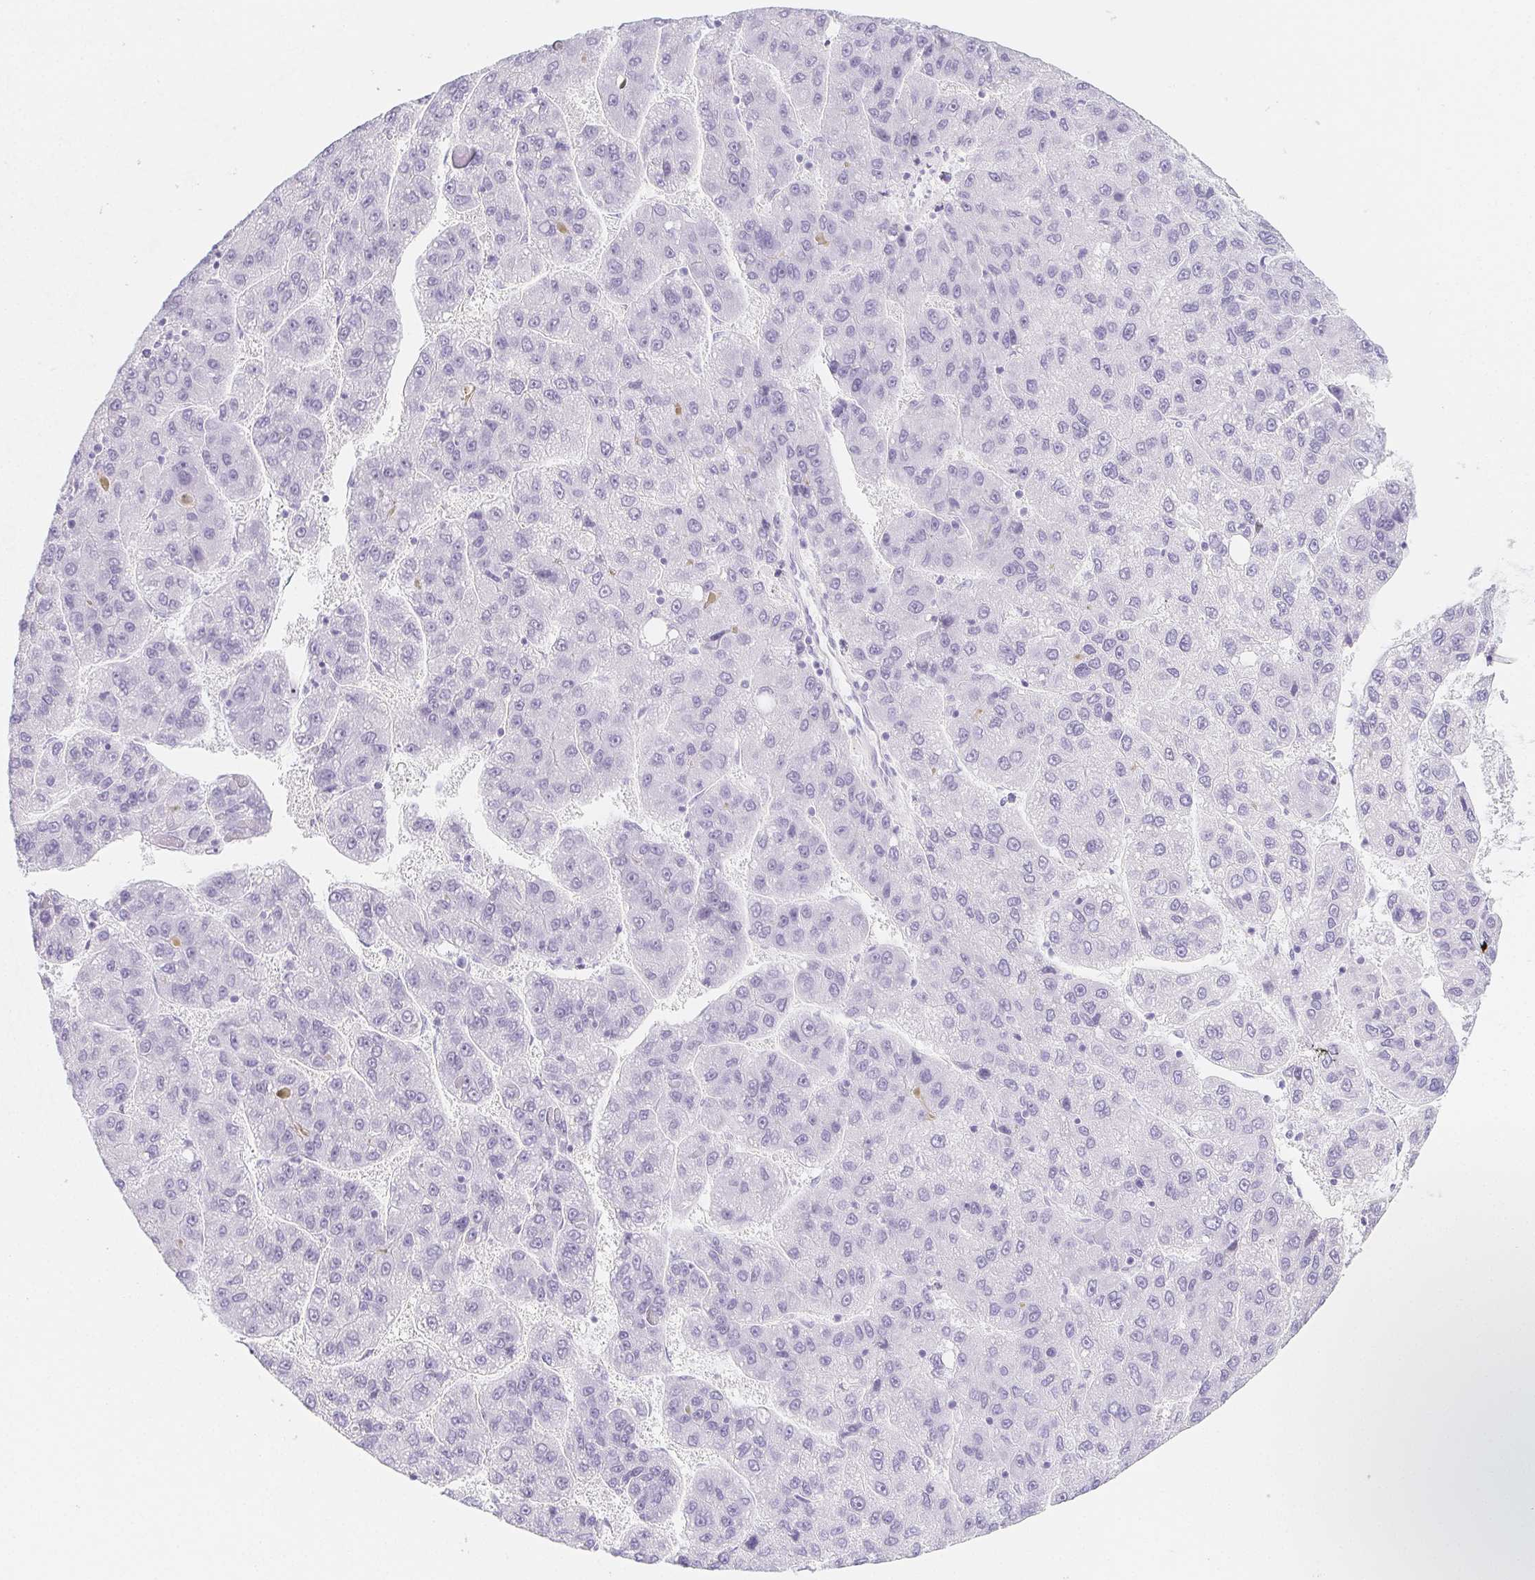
{"staining": {"intensity": "negative", "quantity": "none", "location": "none"}, "tissue": "liver cancer", "cell_type": "Tumor cells", "image_type": "cancer", "snomed": [{"axis": "morphology", "description": "Carcinoma, Hepatocellular, NOS"}, {"axis": "topography", "description": "Liver"}], "caption": "DAB (3,3'-diaminobenzidine) immunohistochemical staining of human liver cancer (hepatocellular carcinoma) reveals no significant staining in tumor cells. Nuclei are stained in blue.", "gene": "ZBBX", "patient": {"sex": "female", "age": 82}}